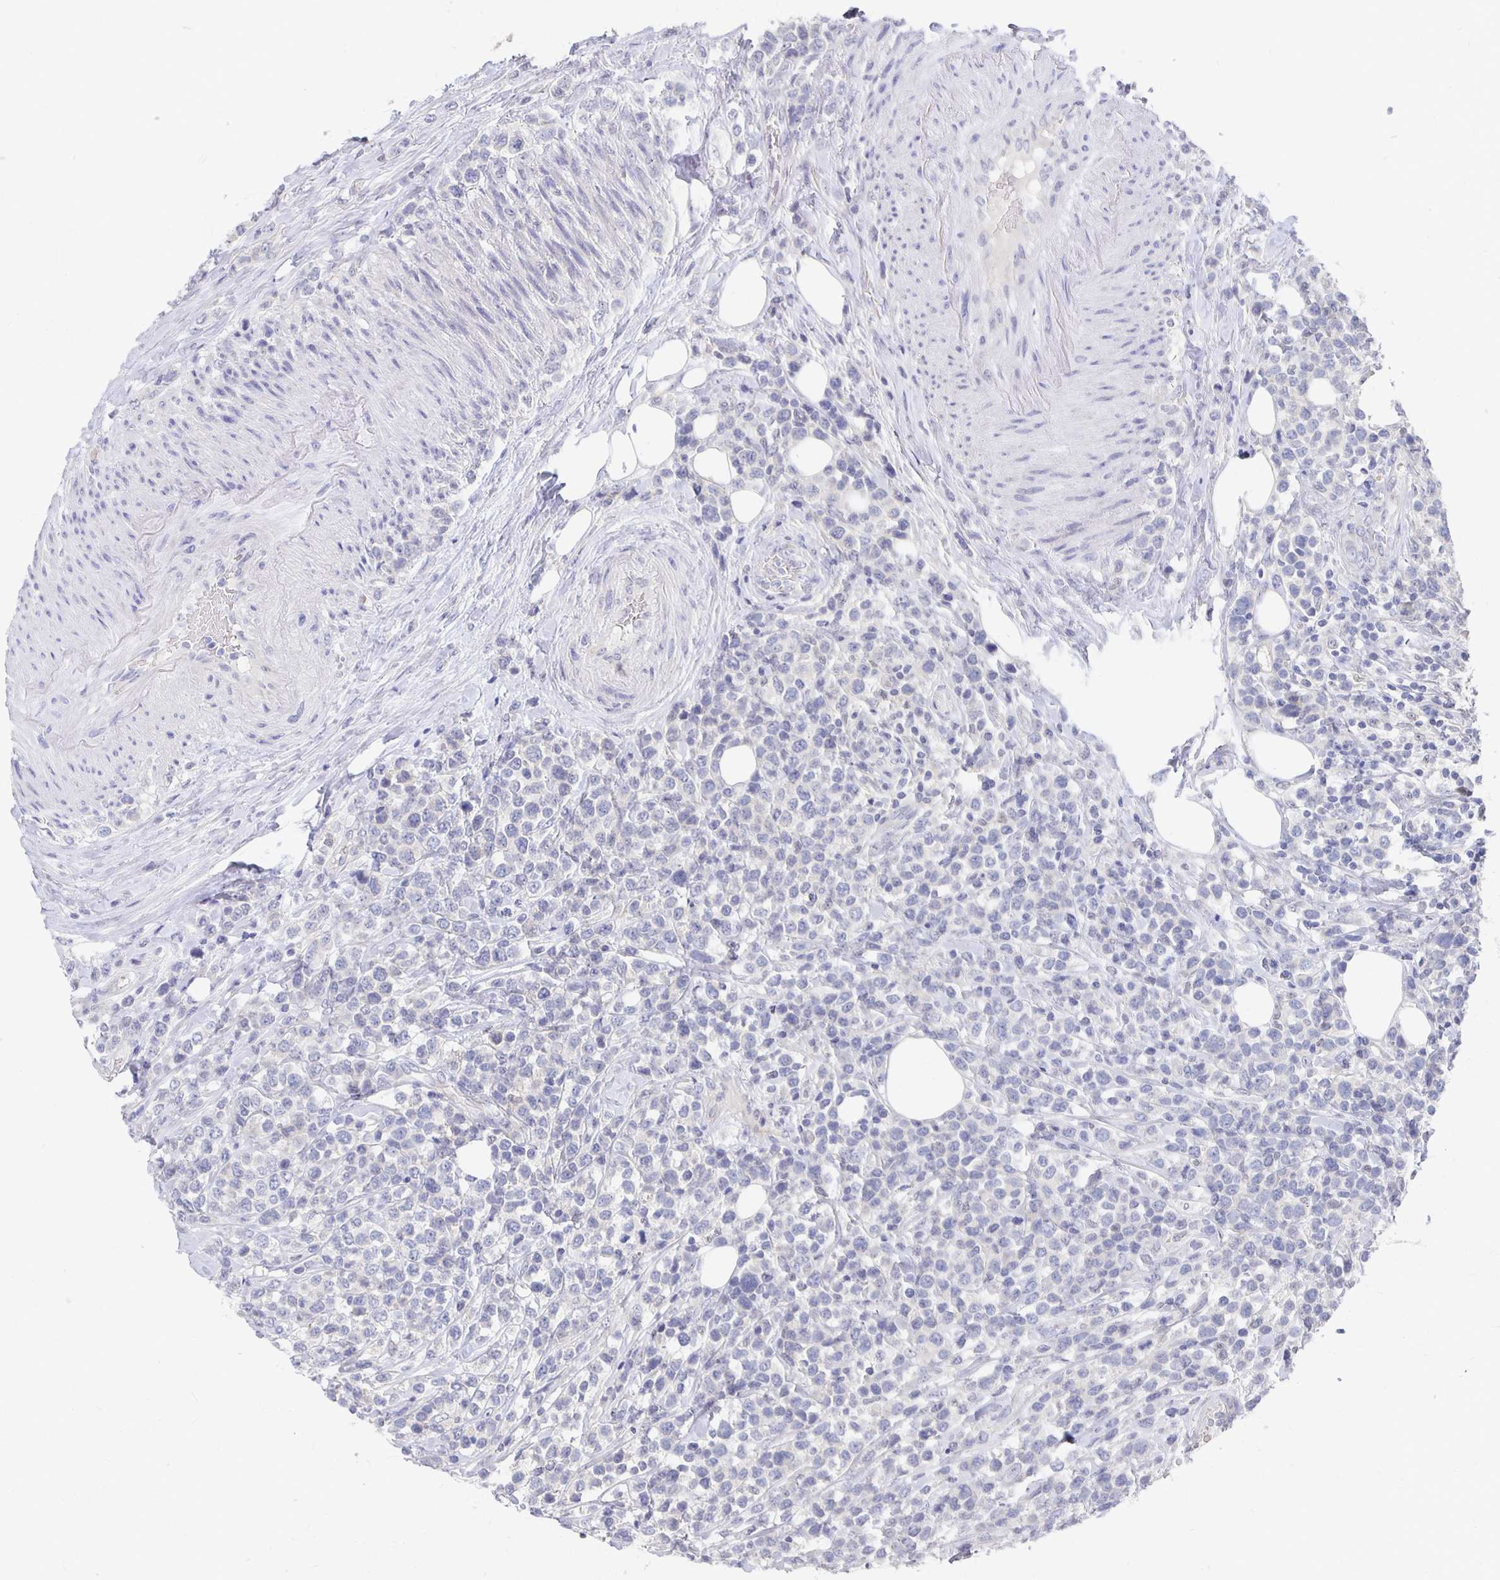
{"staining": {"intensity": "negative", "quantity": "none", "location": "none"}, "tissue": "lymphoma", "cell_type": "Tumor cells", "image_type": "cancer", "snomed": [{"axis": "morphology", "description": "Malignant lymphoma, non-Hodgkin's type, High grade"}, {"axis": "topography", "description": "Soft tissue"}], "caption": "Lymphoma stained for a protein using immunohistochemistry (IHC) exhibits no positivity tumor cells.", "gene": "FKRP", "patient": {"sex": "female", "age": 56}}